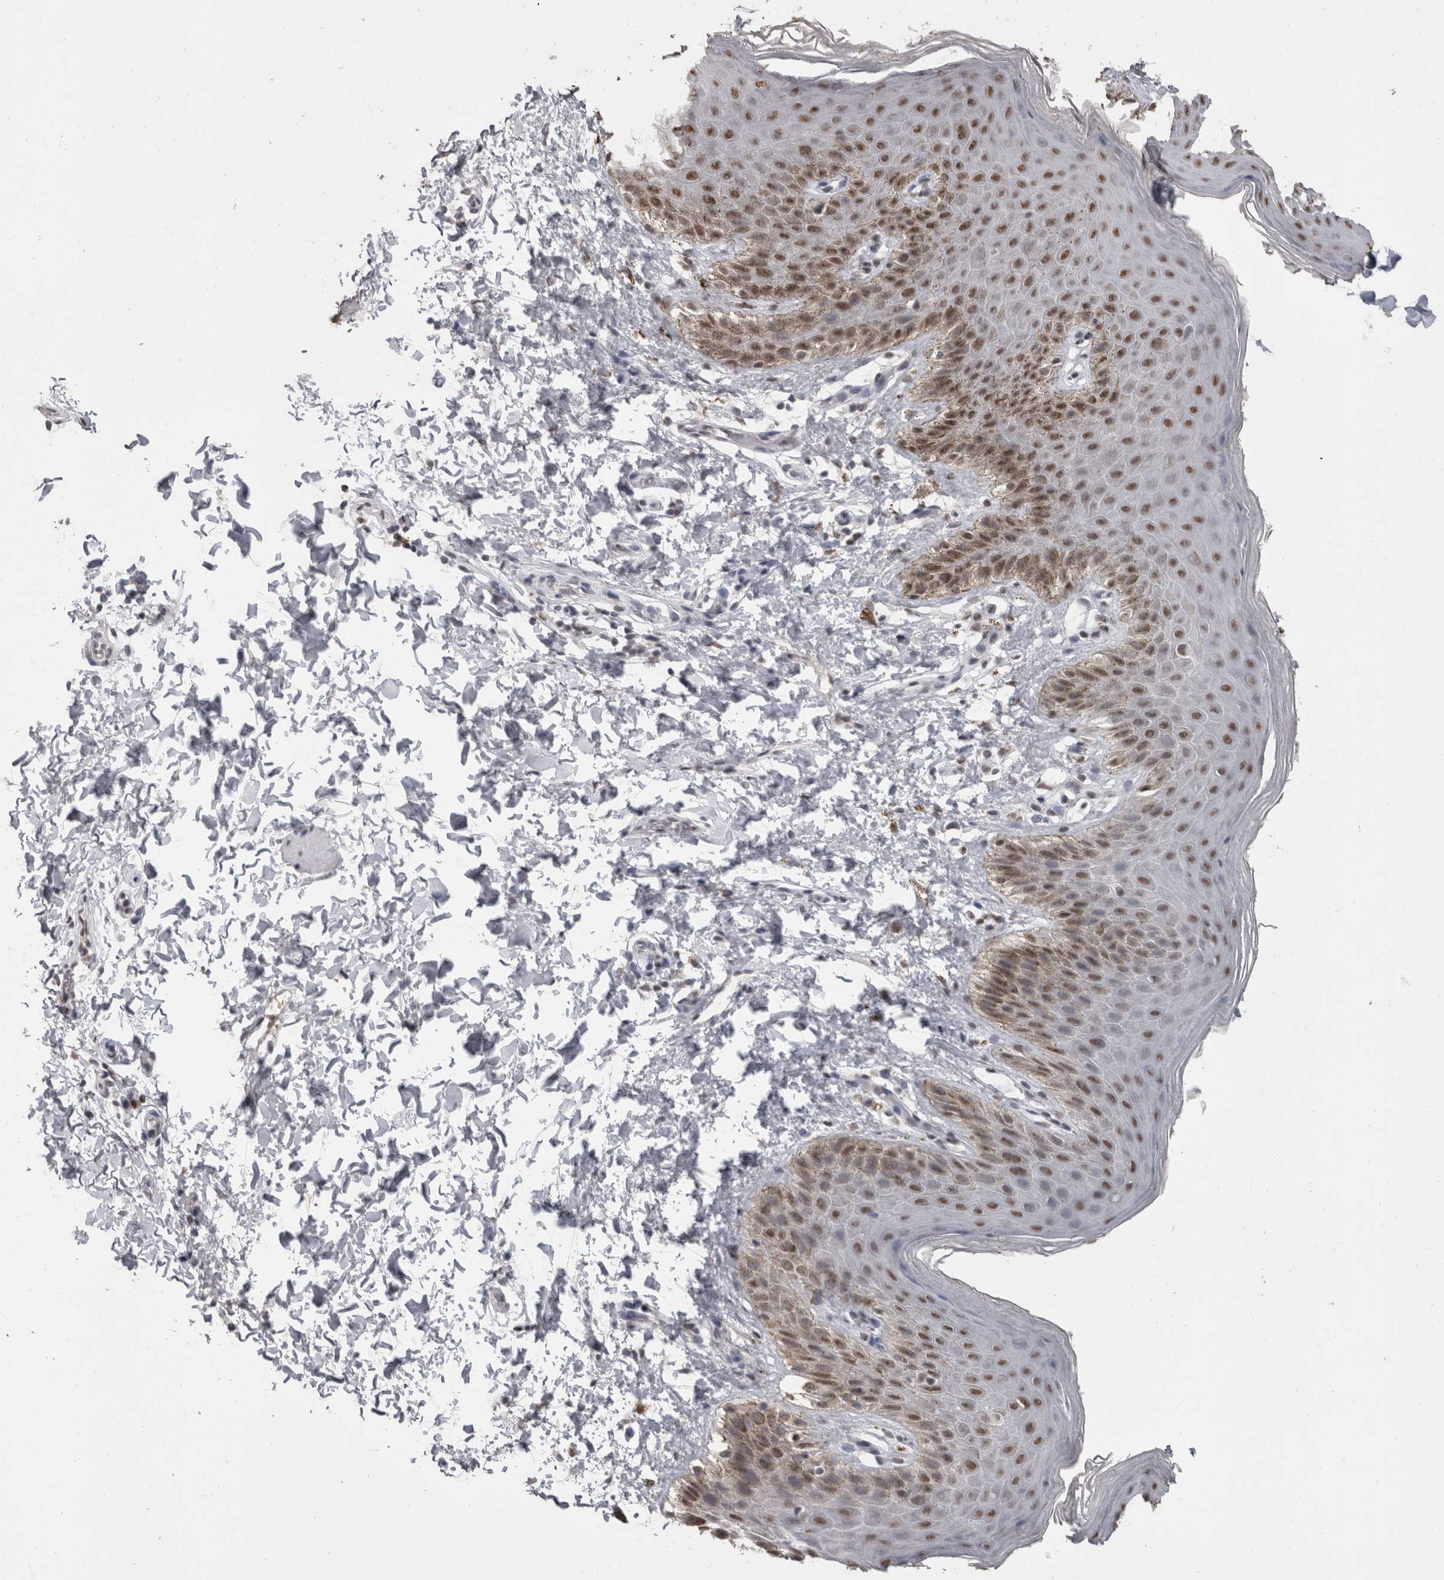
{"staining": {"intensity": "moderate", "quantity": "25%-75%", "location": "nuclear"}, "tissue": "skin", "cell_type": "Epidermal cells", "image_type": "normal", "snomed": [{"axis": "morphology", "description": "Normal tissue, NOS"}, {"axis": "topography", "description": "Anal"}, {"axis": "topography", "description": "Peripheral nerve tissue"}], "caption": "IHC micrograph of normal skin: skin stained using IHC demonstrates medium levels of moderate protein expression localized specifically in the nuclear of epidermal cells, appearing as a nuclear brown color.", "gene": "DDX17", "patient": {"sex": "male", "age": 44}}